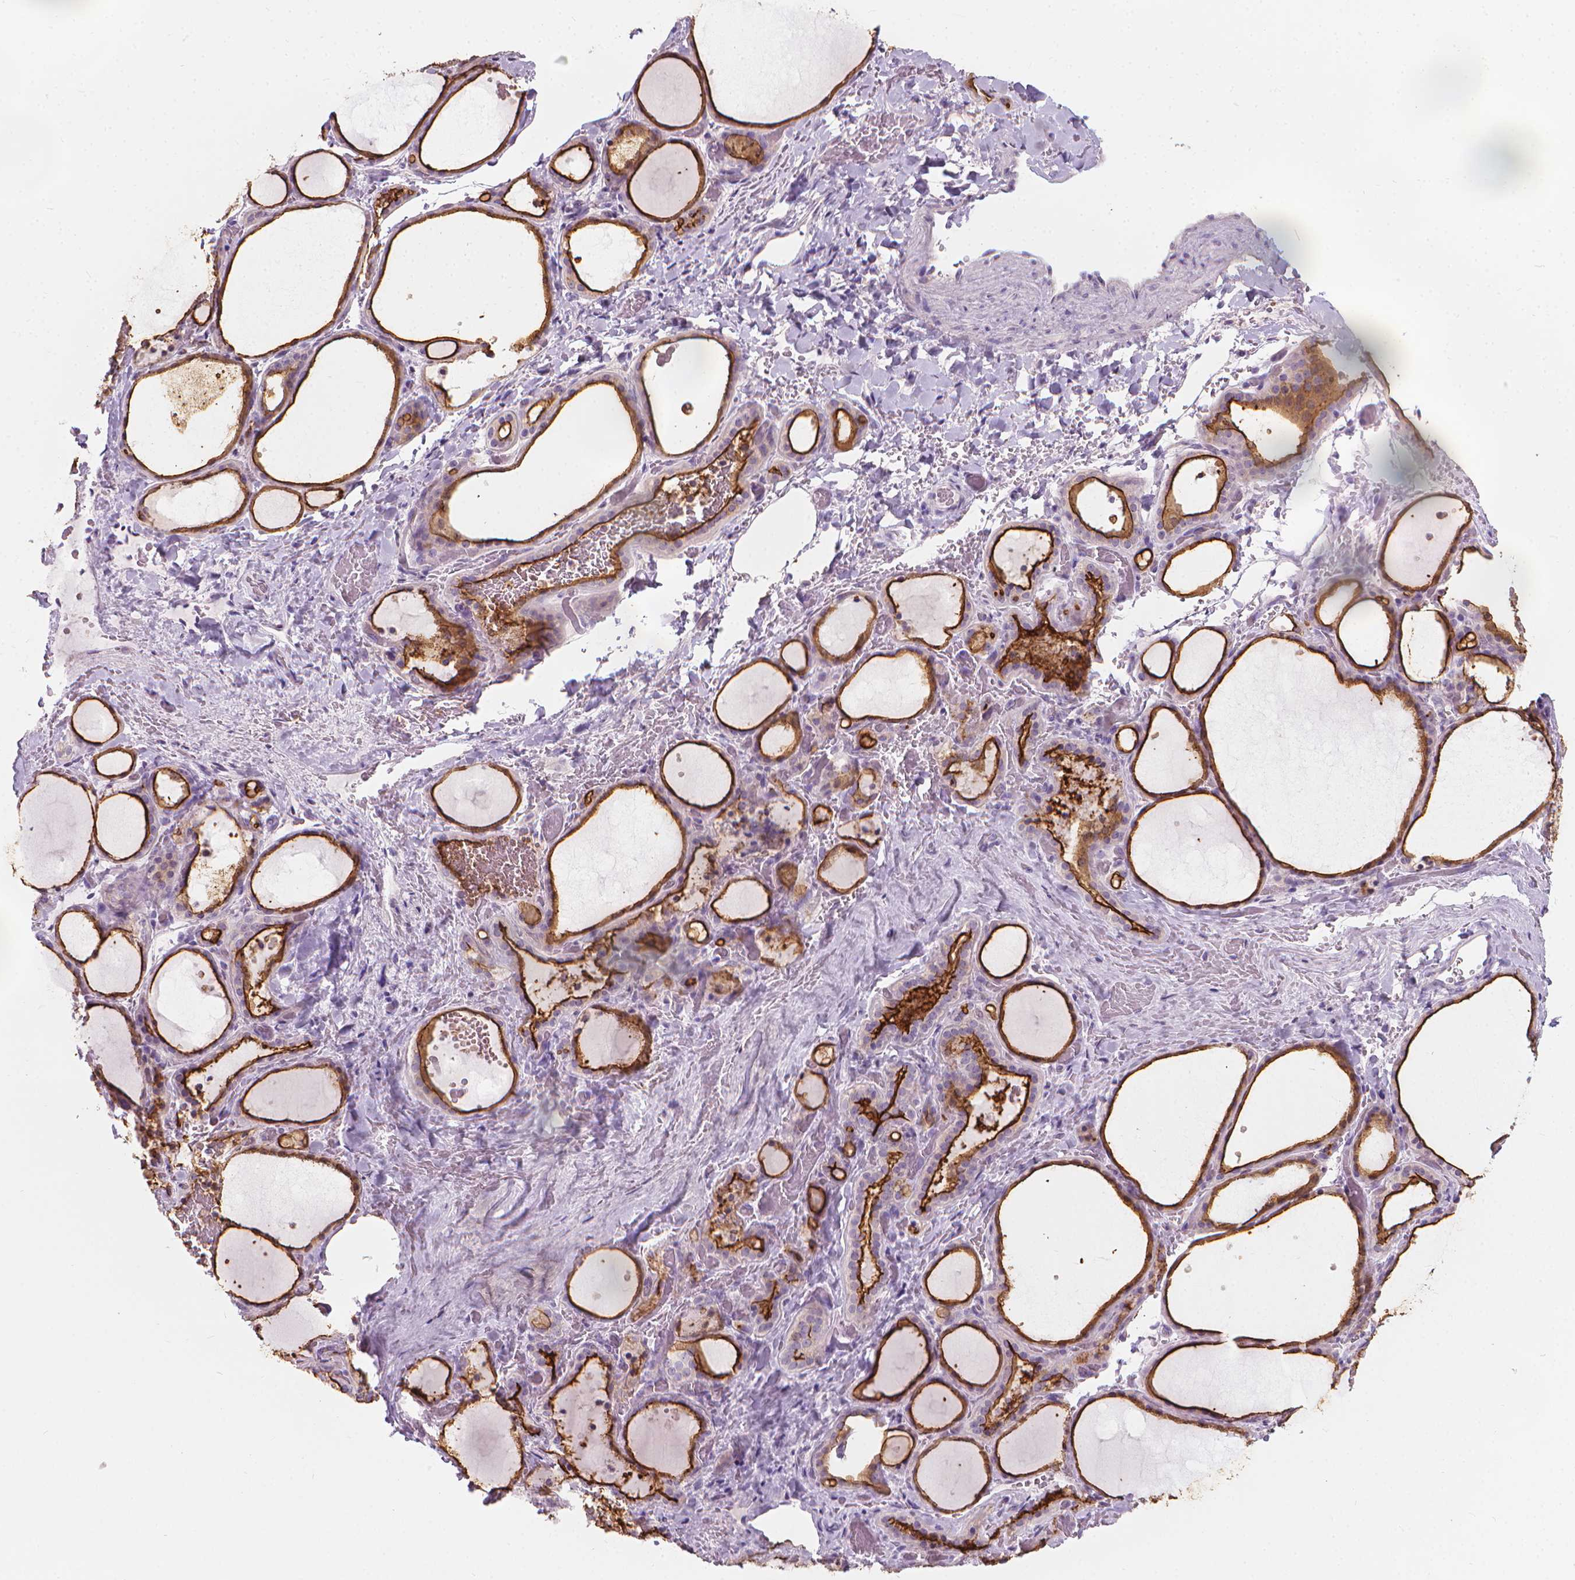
{"staining": {"intensity": "strong", "quantity": "25%-75%", "location": "cytoplasmic/membranous"}, "tissue": "thyroid gland", "cell_type": "Glandular cells", "image_type": "normal", "snomed": [{"axis": "morphology", "description": "Normal tissue, NOS"}, {"axis": "topography", "description": "Thyroid gland"}], "caption": "Strong cytoplasmic/membranous expression for a protein is seen in approximately 25%-75% of glandular cells of benign thyroid gland using IHC.", "gene": "GPRC5A", "patient": {"sex": "female", "age": 36}}